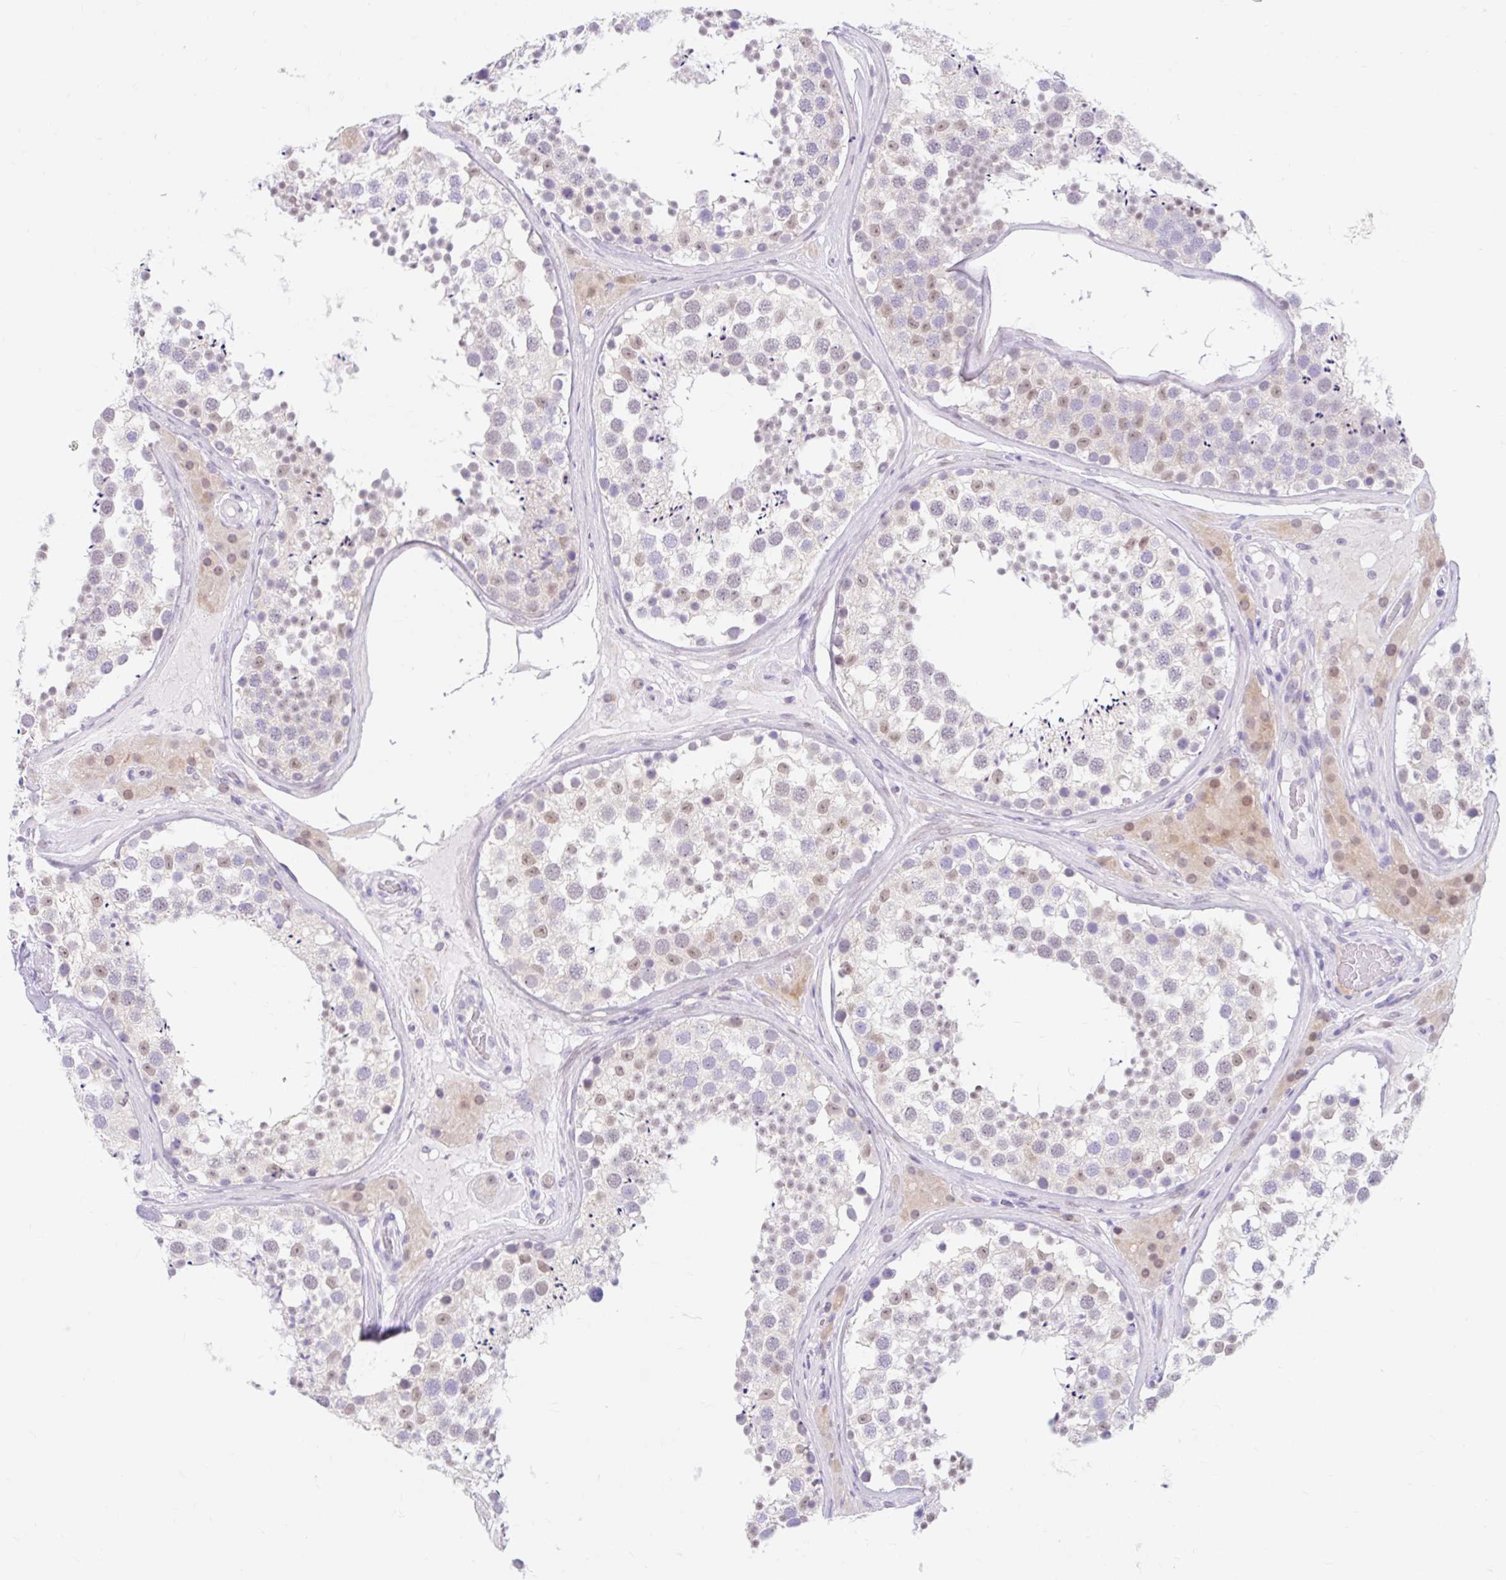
{"staining": {"intensity": "weak", "quantity": "<25%", "location": "nuclear"}, "tissue": "testis", "cell_type": "Cells in seminiferous ducts", "image_type": "normal", "snomed": [{"axis": "morphology", "description": "Normal tissue, NOS"}, {"axis": "topography", "description": "Testis"}], "caption": "The photomicrograph reveals no staining of cells in seminiferous ducts in benign testis.", "gene": "ITPK1", "patient": {"sex": "male", "age": 46}}